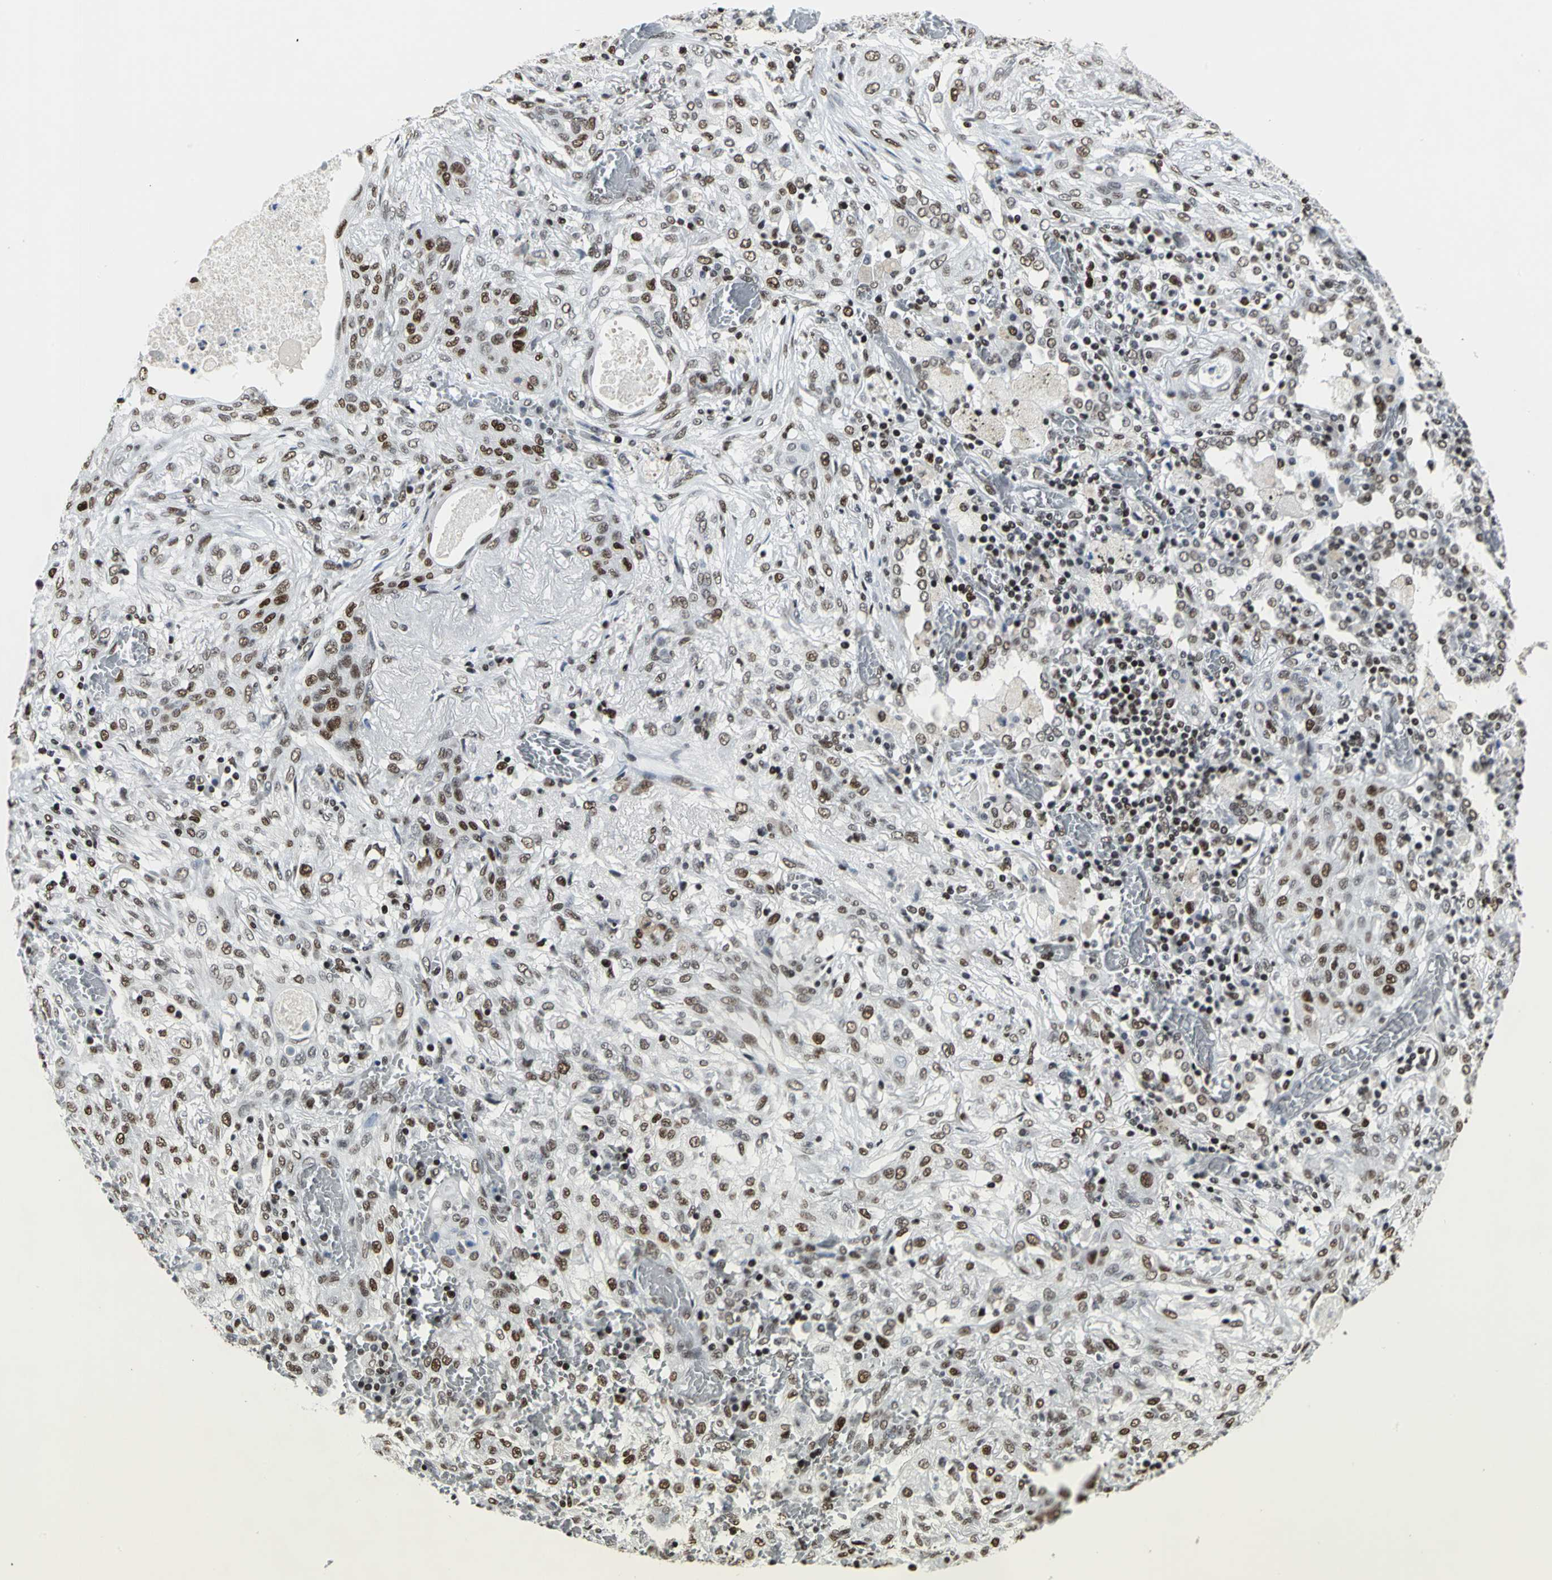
{"staining": {"intensity": "strong", "quantity": "25%-75%", "location": "nuclear"}, "tissue": "lung cancer", "cell_type": "Tumor cells", "image_type": "cancer", "snomed": [{"axis": "morphology", "description": "Squamous cell carcinoma, NOS"}, {"axis": "topography", "description": "Lung"}], "caption": "Human squamous cell carcinoma (lung) stained with a brown dye reveals strong nuclear positive staining in about 25%-75% of tumor cells.", "gene": "HNRNPD", "patient": {"sex": "female", "age": 47}}